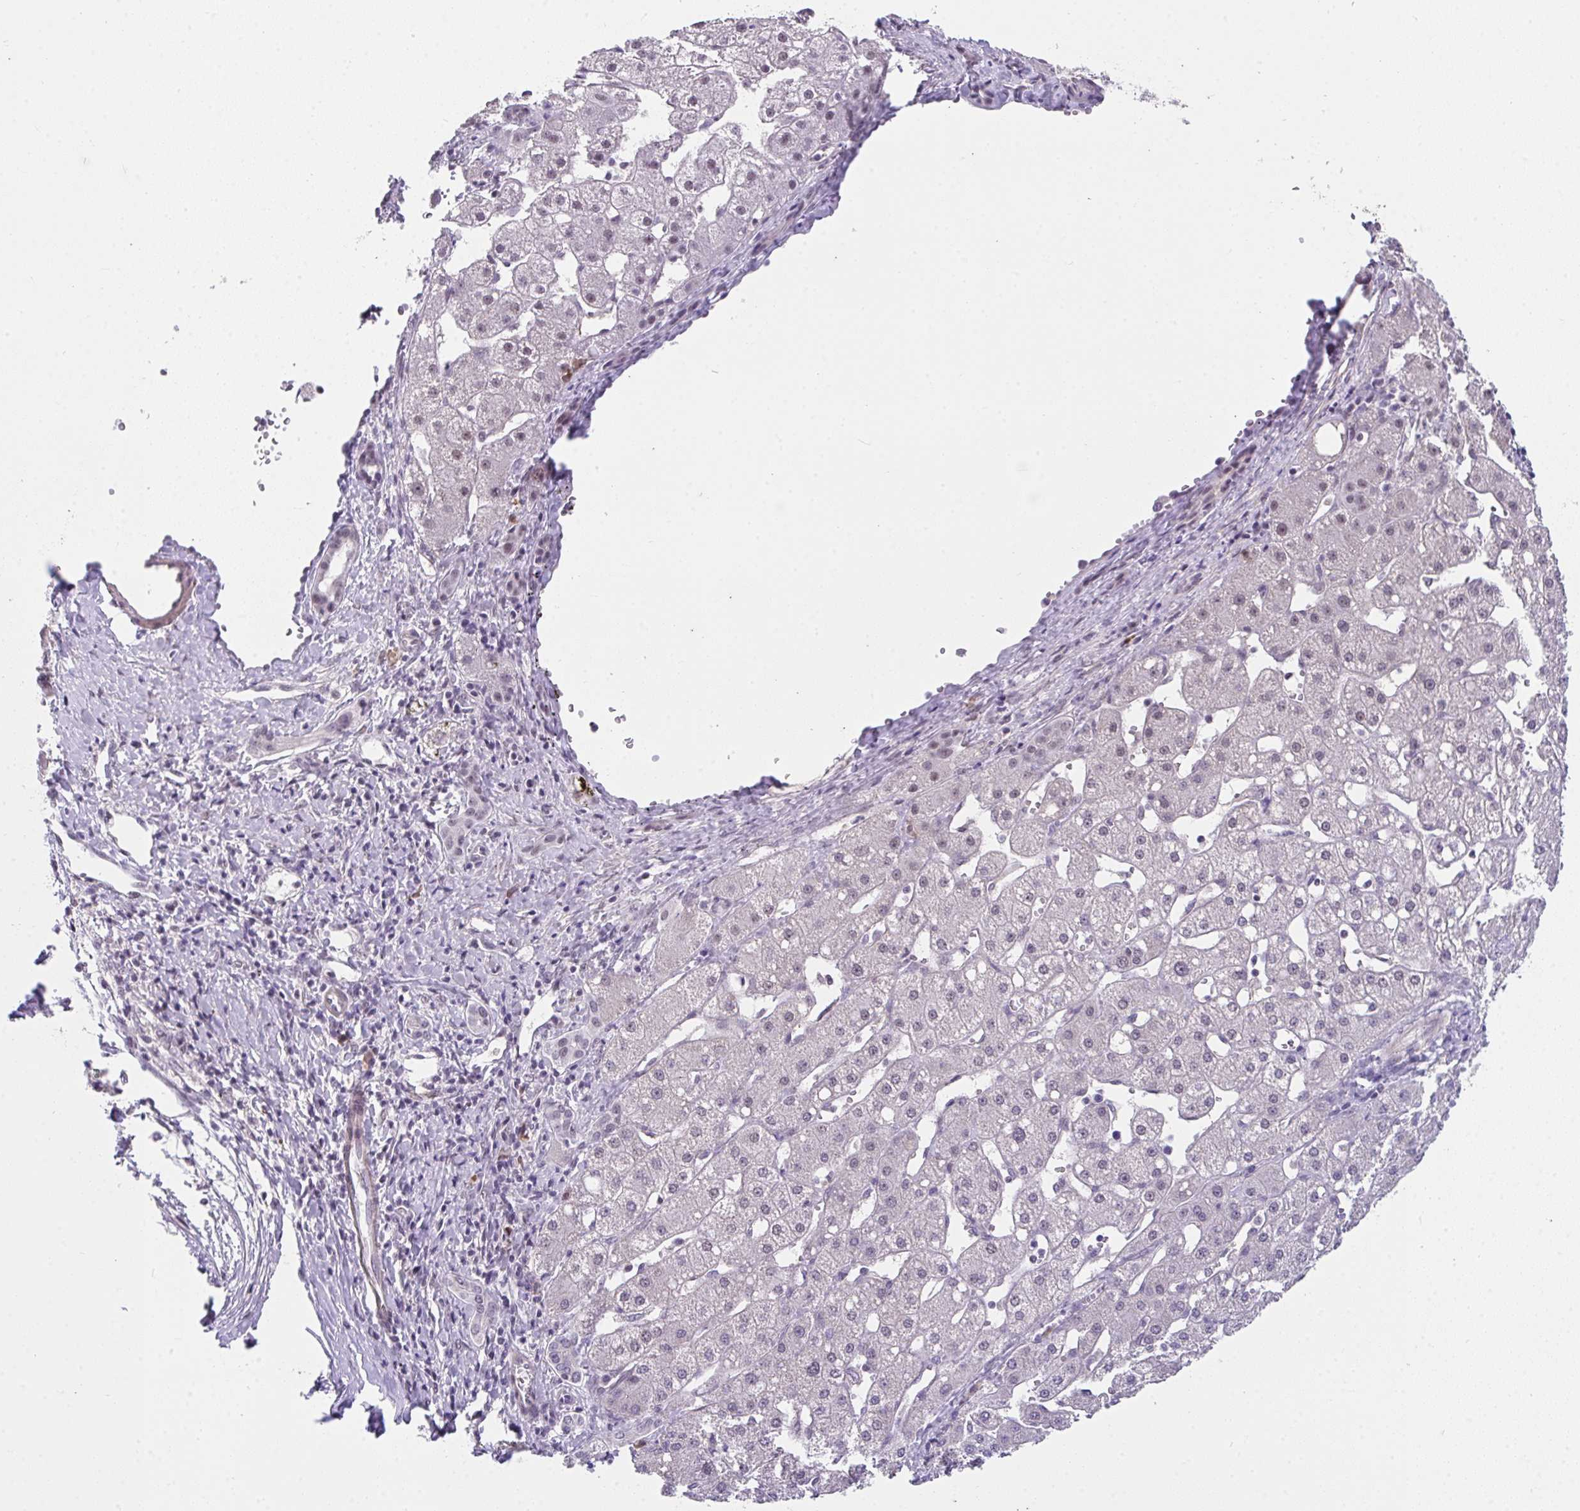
{"staining": {"intensity": "negative", "quantity": "none", "location": "none"}, "tissue": "liver cancer", "cell_type": "Tumor cells", "image_type": "cancer", "snomed": [{"axis": "morphology", "description": "Carcinoma, Hepatocellular, NOS"}, {"axis": "topography", "description": "Liver"}], "caption": "High magnification brightfield microscopy of hepatocellular carcinoma (liver) stained with DAB (brown) and counterstained with hematoxylin (blue): tumor cells show no significant positivity.", "gene": "RBBP6", "patient": {"sex": "male", "age": 67}}